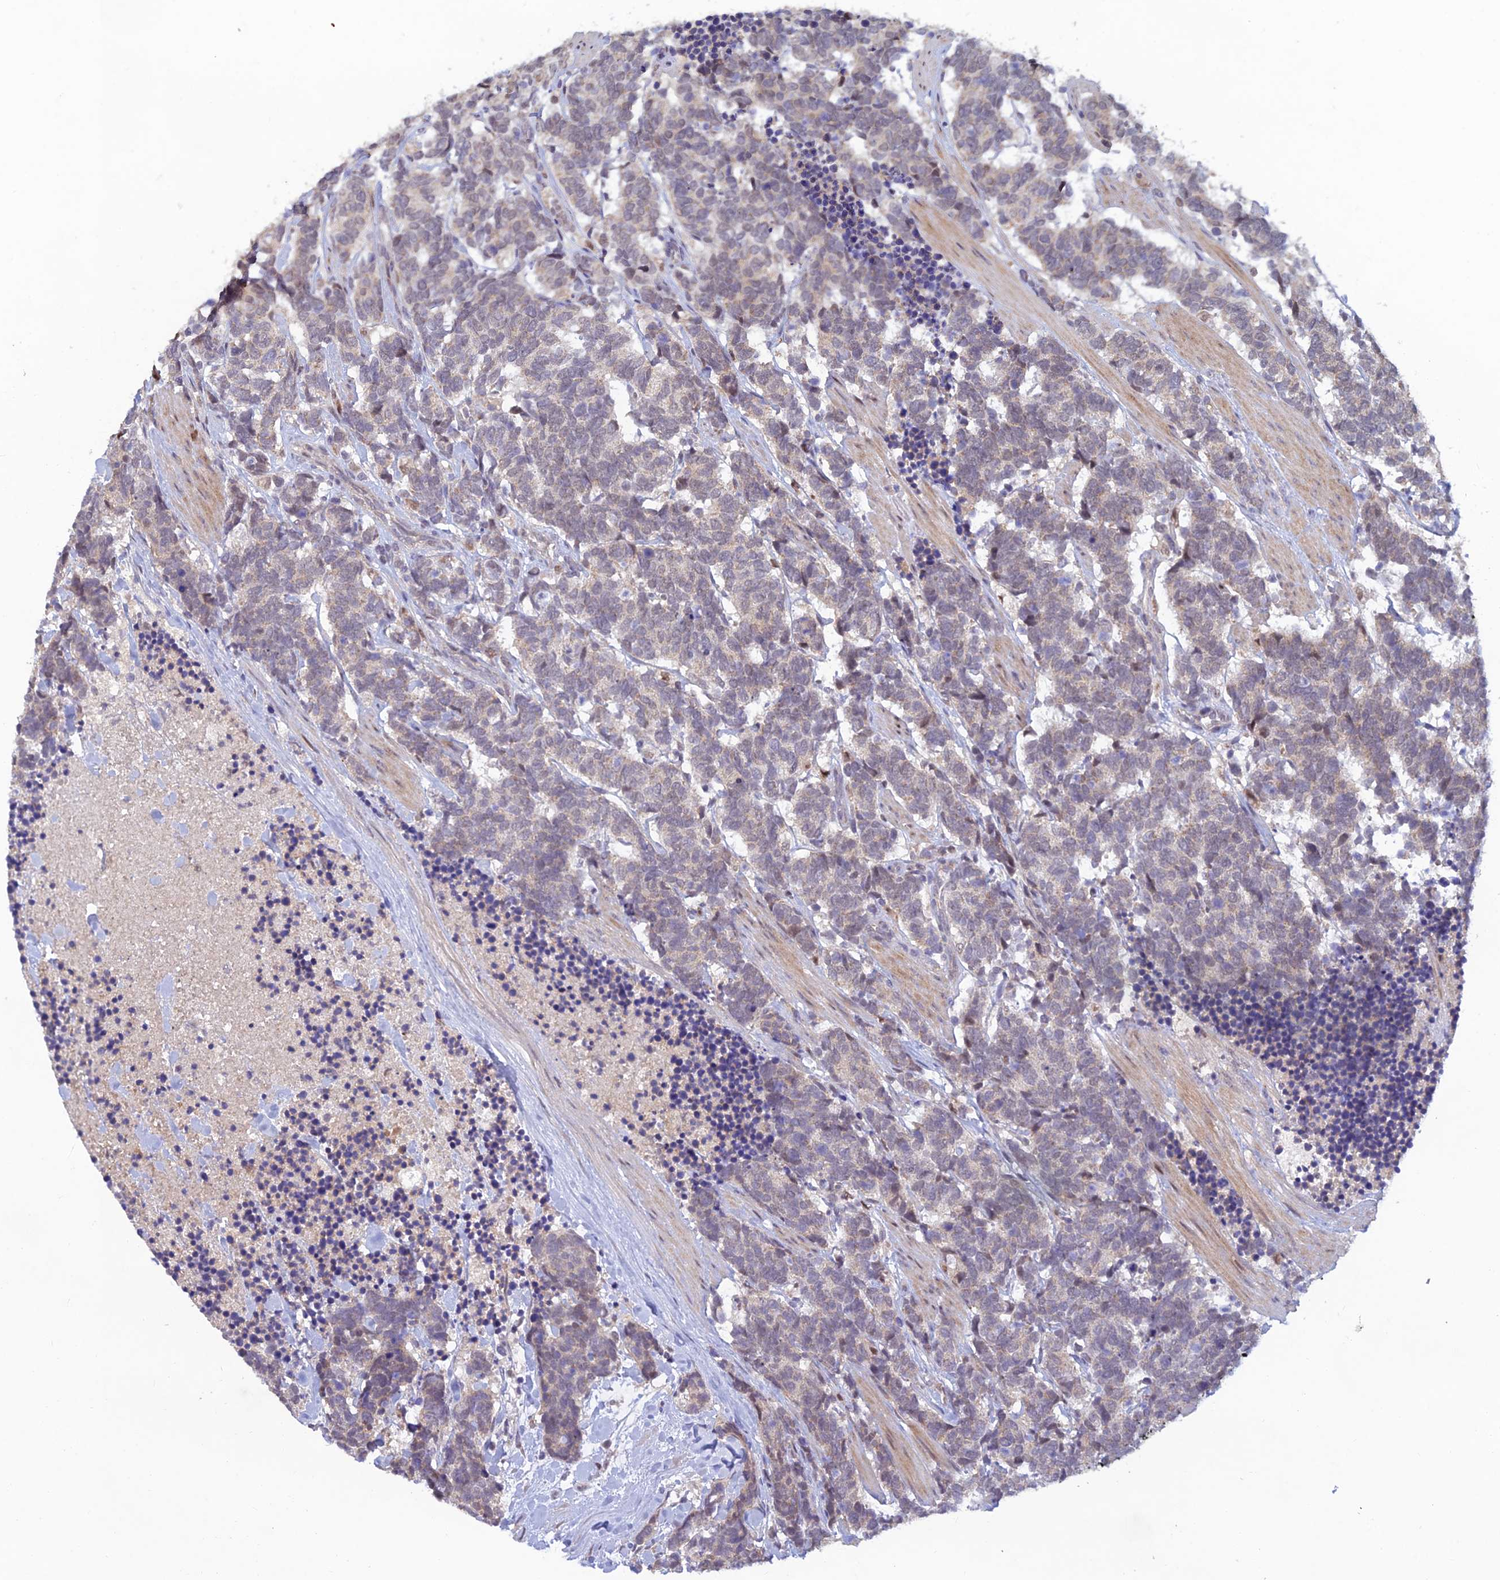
{"staining": {"intensity": "weak", "quantity": "<25%", "location": "cytoplasmic/membranous"}, "tissue": "carcinoid", "cell_type": "Tumor cells", "image_type": "cancer", "snomed": [{"axis": "morphology", "description": "Carcinoma, NOS"}, {"axis": "morphology", "description": "Carcinoid, malignant, NOS"}, {"axis": "topography", "description": "Prostate"}], "caption": "This histopathology image is of carcinoid stained with IHC to label a protein in brown with the nuclei are counter-stained blue. There is no expression in tumor cells.", "gene": "FASTKD5", "patient": {"sex": "male", "age": 57}}